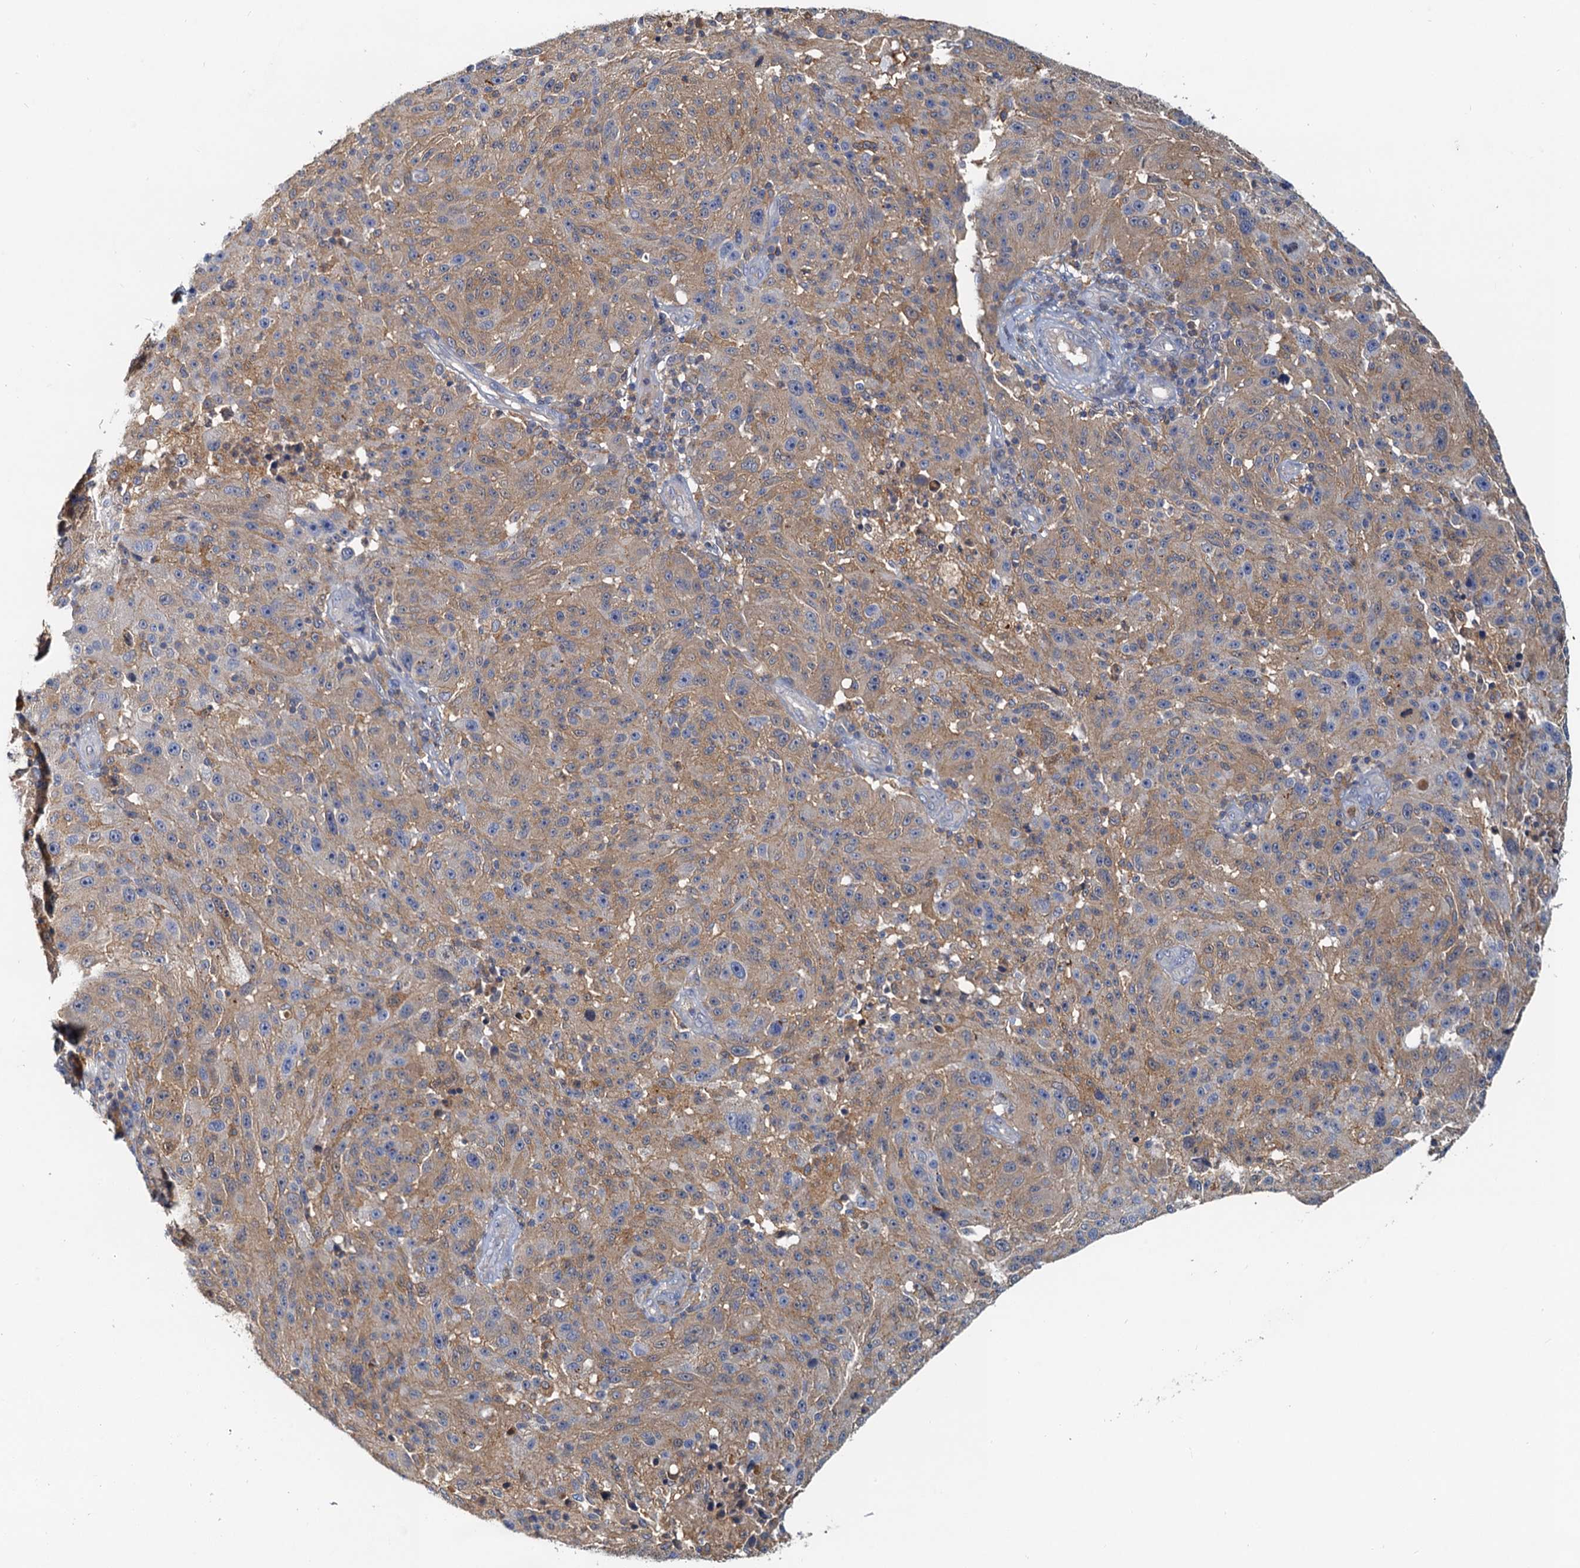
{"staining": {"intensity": "moderate", "quantity": ">75%", "location": "cytoplasmic/membranous"}, "tissue": "melanoma", "cell_type": "Tumor cells", "image_type": "cancer", "snomed": [{"axis": "morphology", "description": "Malignant melanoma, NOS"}, {"axis": "topography", "description": "Skin"}], "caption": "Melanoma was stained to show a protein in brown. There is medium levels of moderate cytoplasmic/membranous expression in about >75% of tumor cells.", "gene": "TOLLIP", "patient": {"sex": "male", "age": 53}}